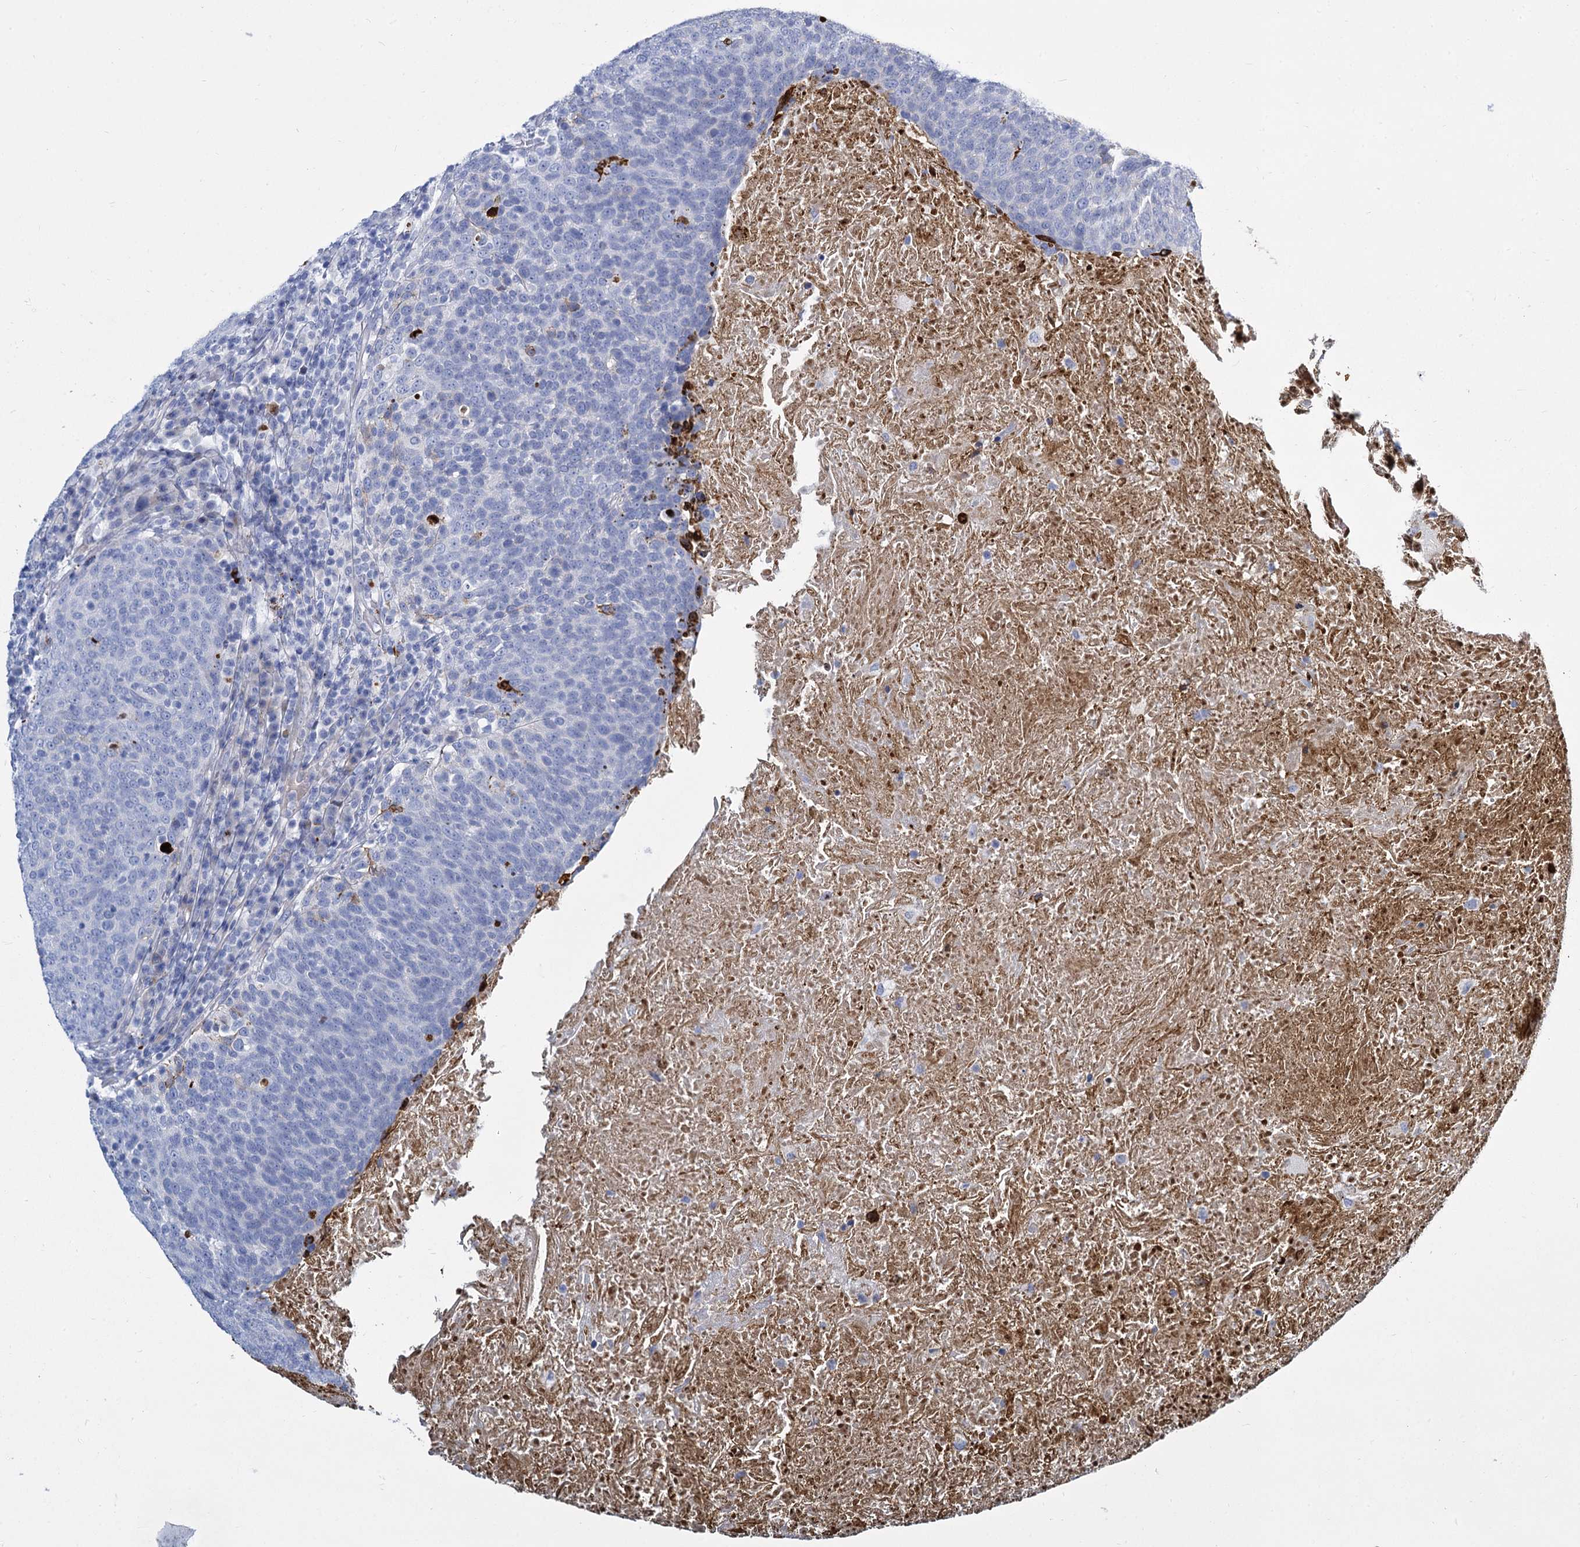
{"staining": {"intensity": "negative", "quantity": "none", "location": "none"}, "tissue": "head and neck cancer", "cell_type": "Tumor cells", "image_type": "cancer", "snomed": [{"axis": "morphology", "description": "Squamous cell carcinoma, NOS"}, {"axis": "morphology", "description": "Squamous cell carcinoma, metastatic, NOS"}, {"axis": "topography", "description": "Lymph node"}, {"axis": "topography", "description": "Head-Neck"}], "caption": "Immunohistochemistry of human head and neck cancer (squamous cell carcinoma) demonstrates no staining in tumor cells.", "gene": "TRIM77", "patient": {"sex": "male", "age": 62}}